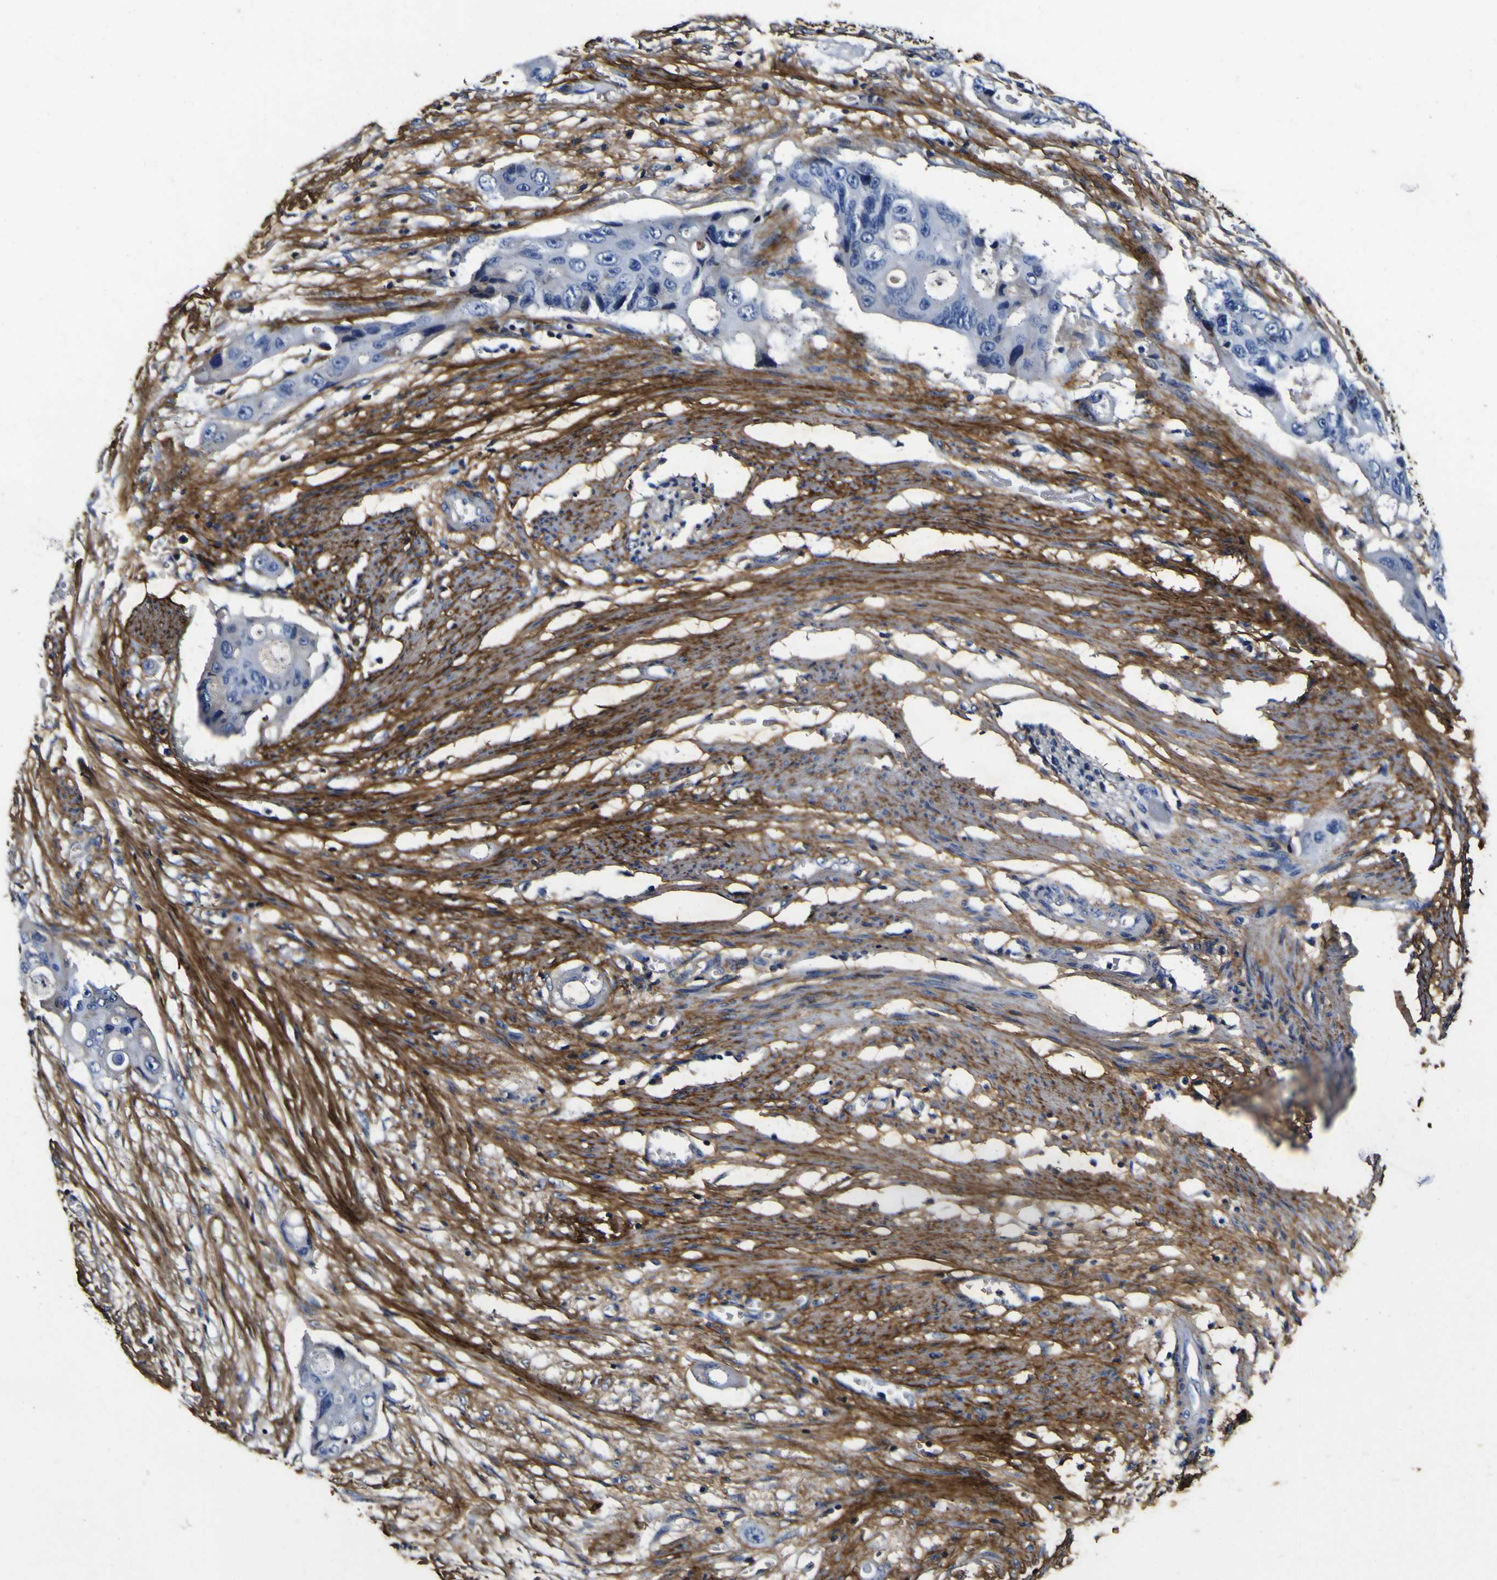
{"staining": {"intensity": "negative", "quantity": "none", "location": "none"}, "tissue": "colorectal cancer", "cell_type": "Tumor cells", "image_type": "cancer", "snomed": [{"axis": "morphology", "description": "Adenocarcinoma, NOS"}, {"axis": "topography", "description": "Colon"}], "caption": "Immunohistochemistry photomicrograph of neoplastic tissue: human colorectal cancer stained with DAB displays no significant protein positivity in tumor cells.", "gene": "POSTN", "patient": {"sex": "female", "age": 57}}